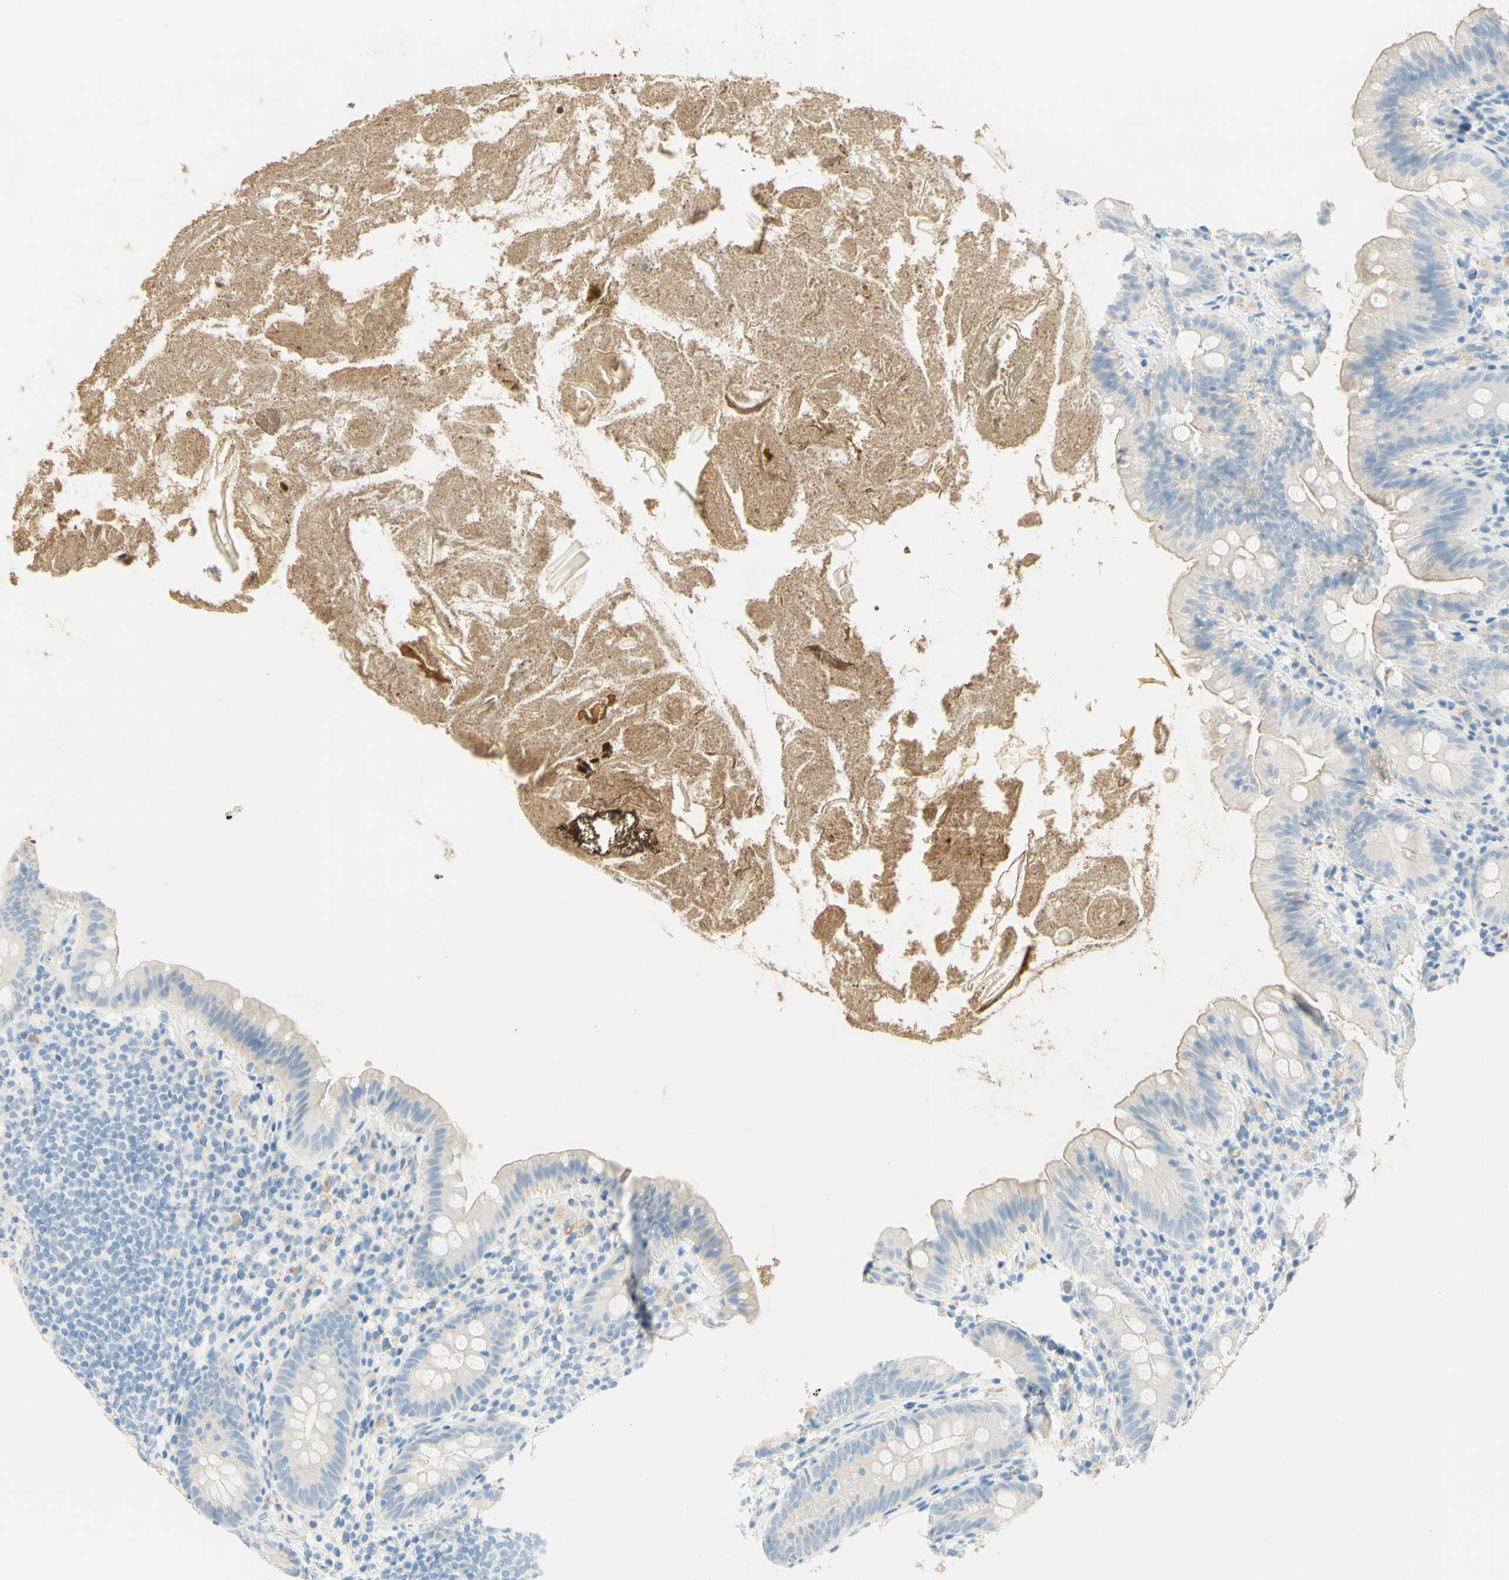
{"staining": {"intensity": "negative", "quantity": "none", "location": "none"}, "tissue": "appendix", "cell_type": "Glandular cells", "image_type": "normal", "snomed": [{"axis": "morphology", "description": "Normal tissue, NOS"}, {"axis": "topography", "description": "Appendix"}], "caption": "The micrograph demonstrates no significant staining in glandular cells of appendix. (DAB (3,3'-diaminobenzidine) immunohistochemistry (IHC), high magnification).", "gene": "TMEM132D", "patient": {"sex": "male", "age": 52}}